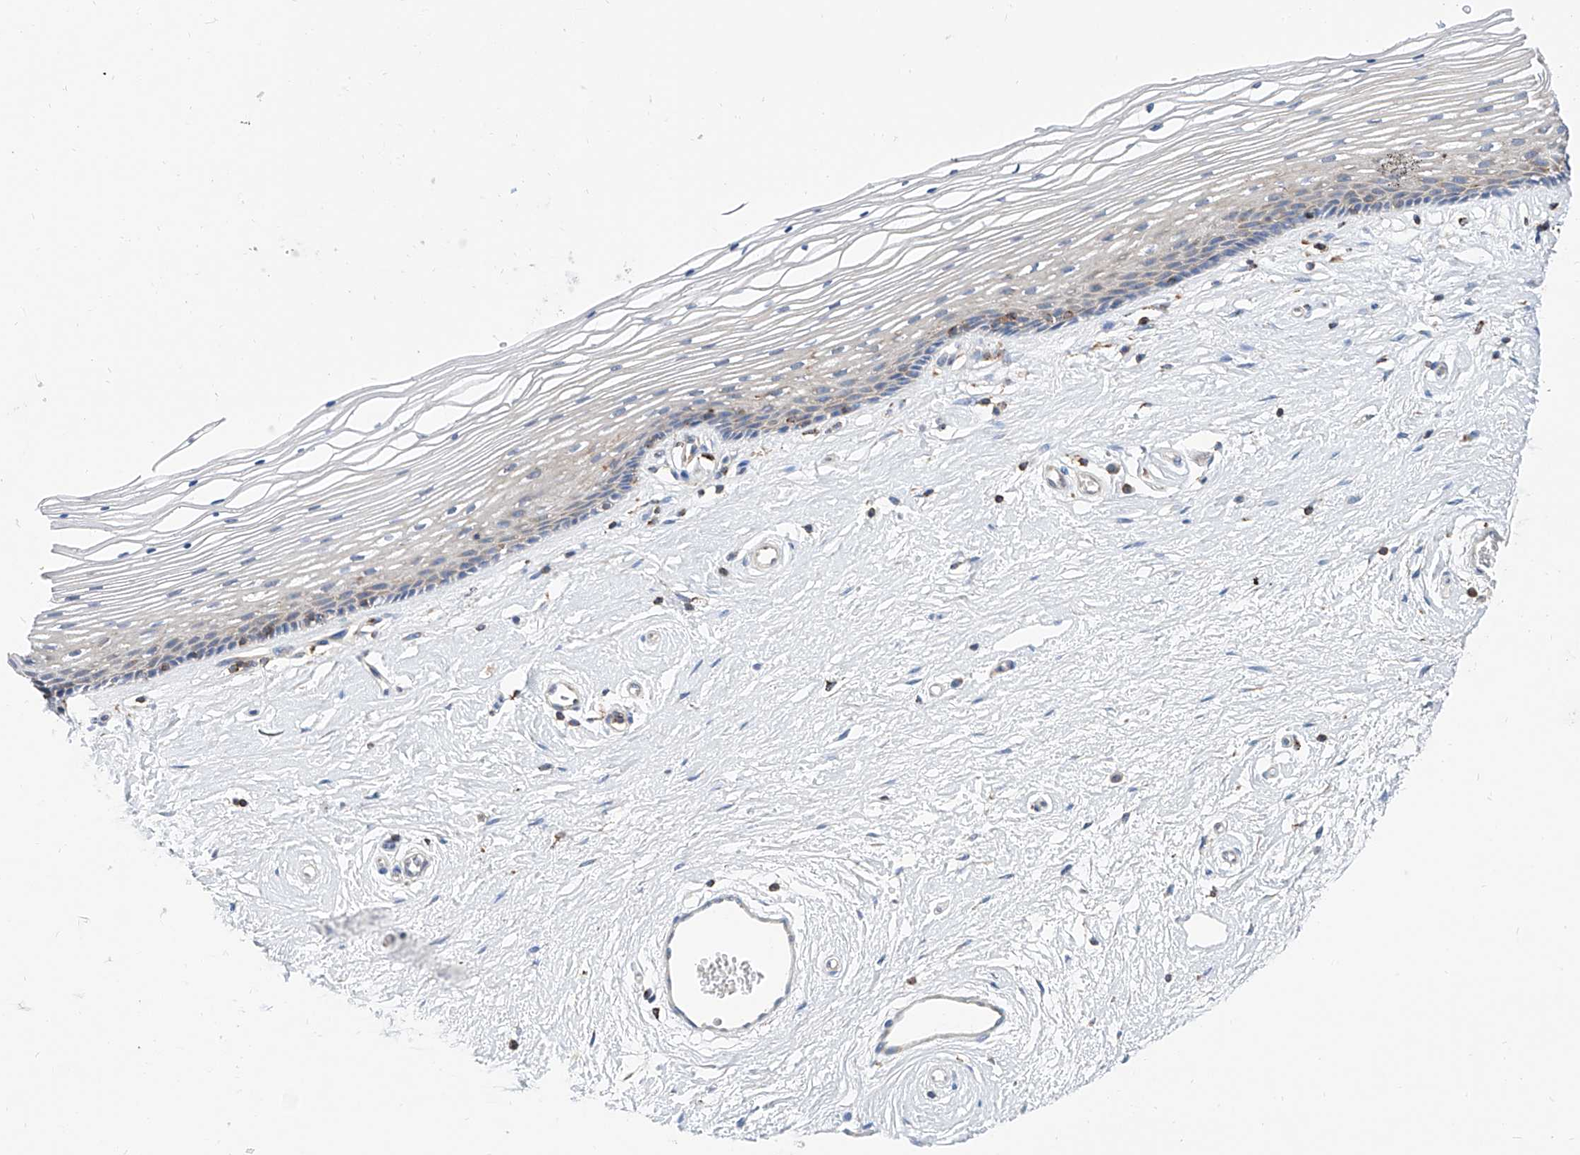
{"staining": {"intensity": "negative", "quantity": "none", "location": "none"}, "tissue": "vagina", "cell_type": "Squamous epithelial cells", "image_type": "normal", "snomed": [{"axis": "morphology", "description": "Normal tissue, NOS"}, {"axis": "topography", "description": "Vagina"}], "caption": "This is an IHC image of benign vagina. There is no positivity in squamous epithelial cells.", "gene": "CPNE5", "patient": {"sex": "female", "age": 46}}